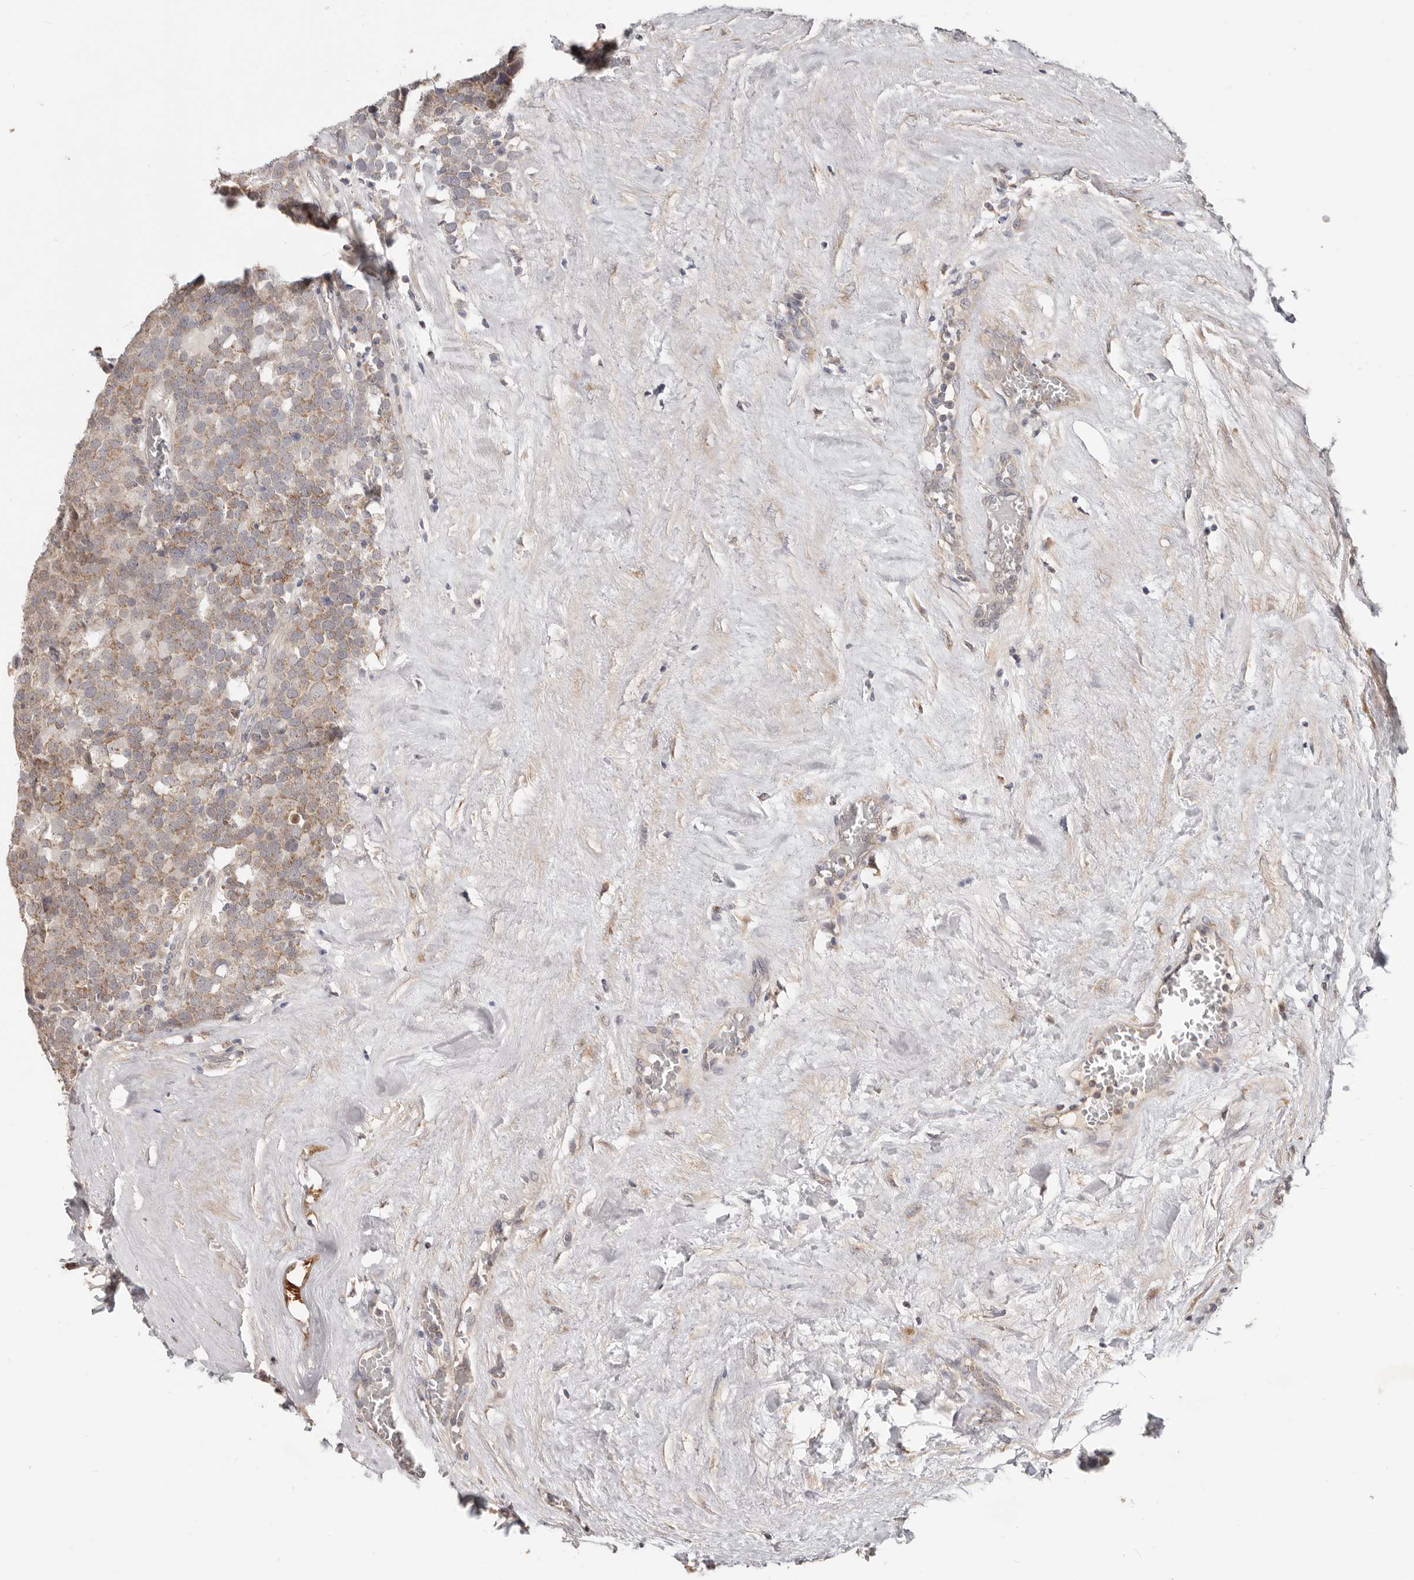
{"staining": {"intensity": "weak", "quantity": ">75%", "location": "cytoplasmic/membranous"}, "tissue": "testis cancer", "cell_type": "Tumor cells", "image_type": "cancer", "snomed": [{"axis": "morphology", "description": "Seminoma, NOS"}, {"axis": "topography", "description": "Testis"}], "caption": "Protein expression by IHC reveals weak cytoplasmic/membranous staining in about >75% of tumor cells in seminoma (testis). The staining was performed using DAB to visualize the protein expression in brown, while the nuclei were stained in blue with hematoxylin (Magnification: 20x).", "gene": "LRP6", "patient": {"sex": "male", "age": 71}}